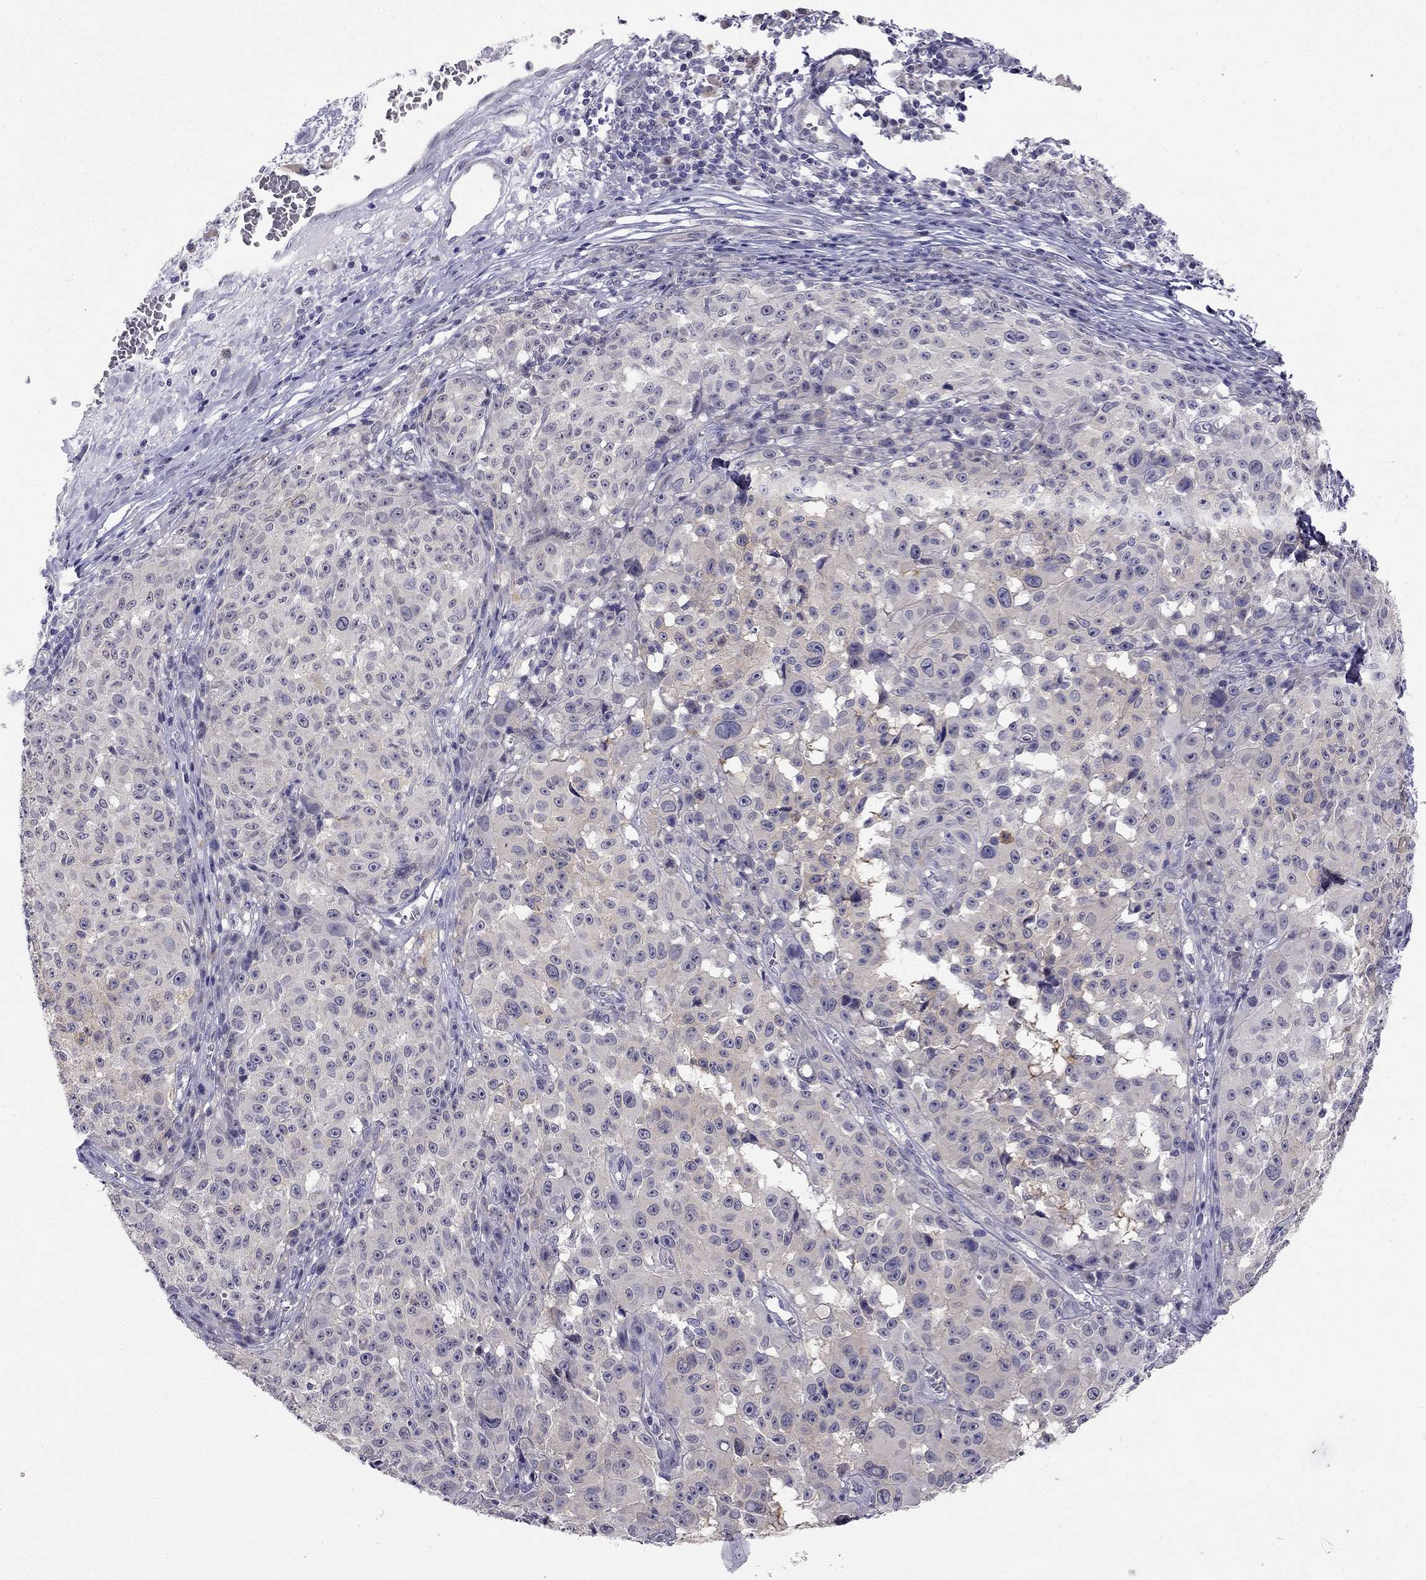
{"staining": {"intensity": "negative", "quantity": "none", "location": "none"}, "tissue": "melanoma", "cell_type": "Tumor cells", "image_type": "cancer", "snomed": [{"axis": "morphology", "description": "Malignant melanoma, NOS"}, {"axis": "topography", "description": "Skin"}], "caption": "The immunohistochemistry photomicrograph has no significant expression in tumor cells of malignant melanoma tissue.", "gene": "C16orf89", "patient": {"sex": "female", "age": 82}}